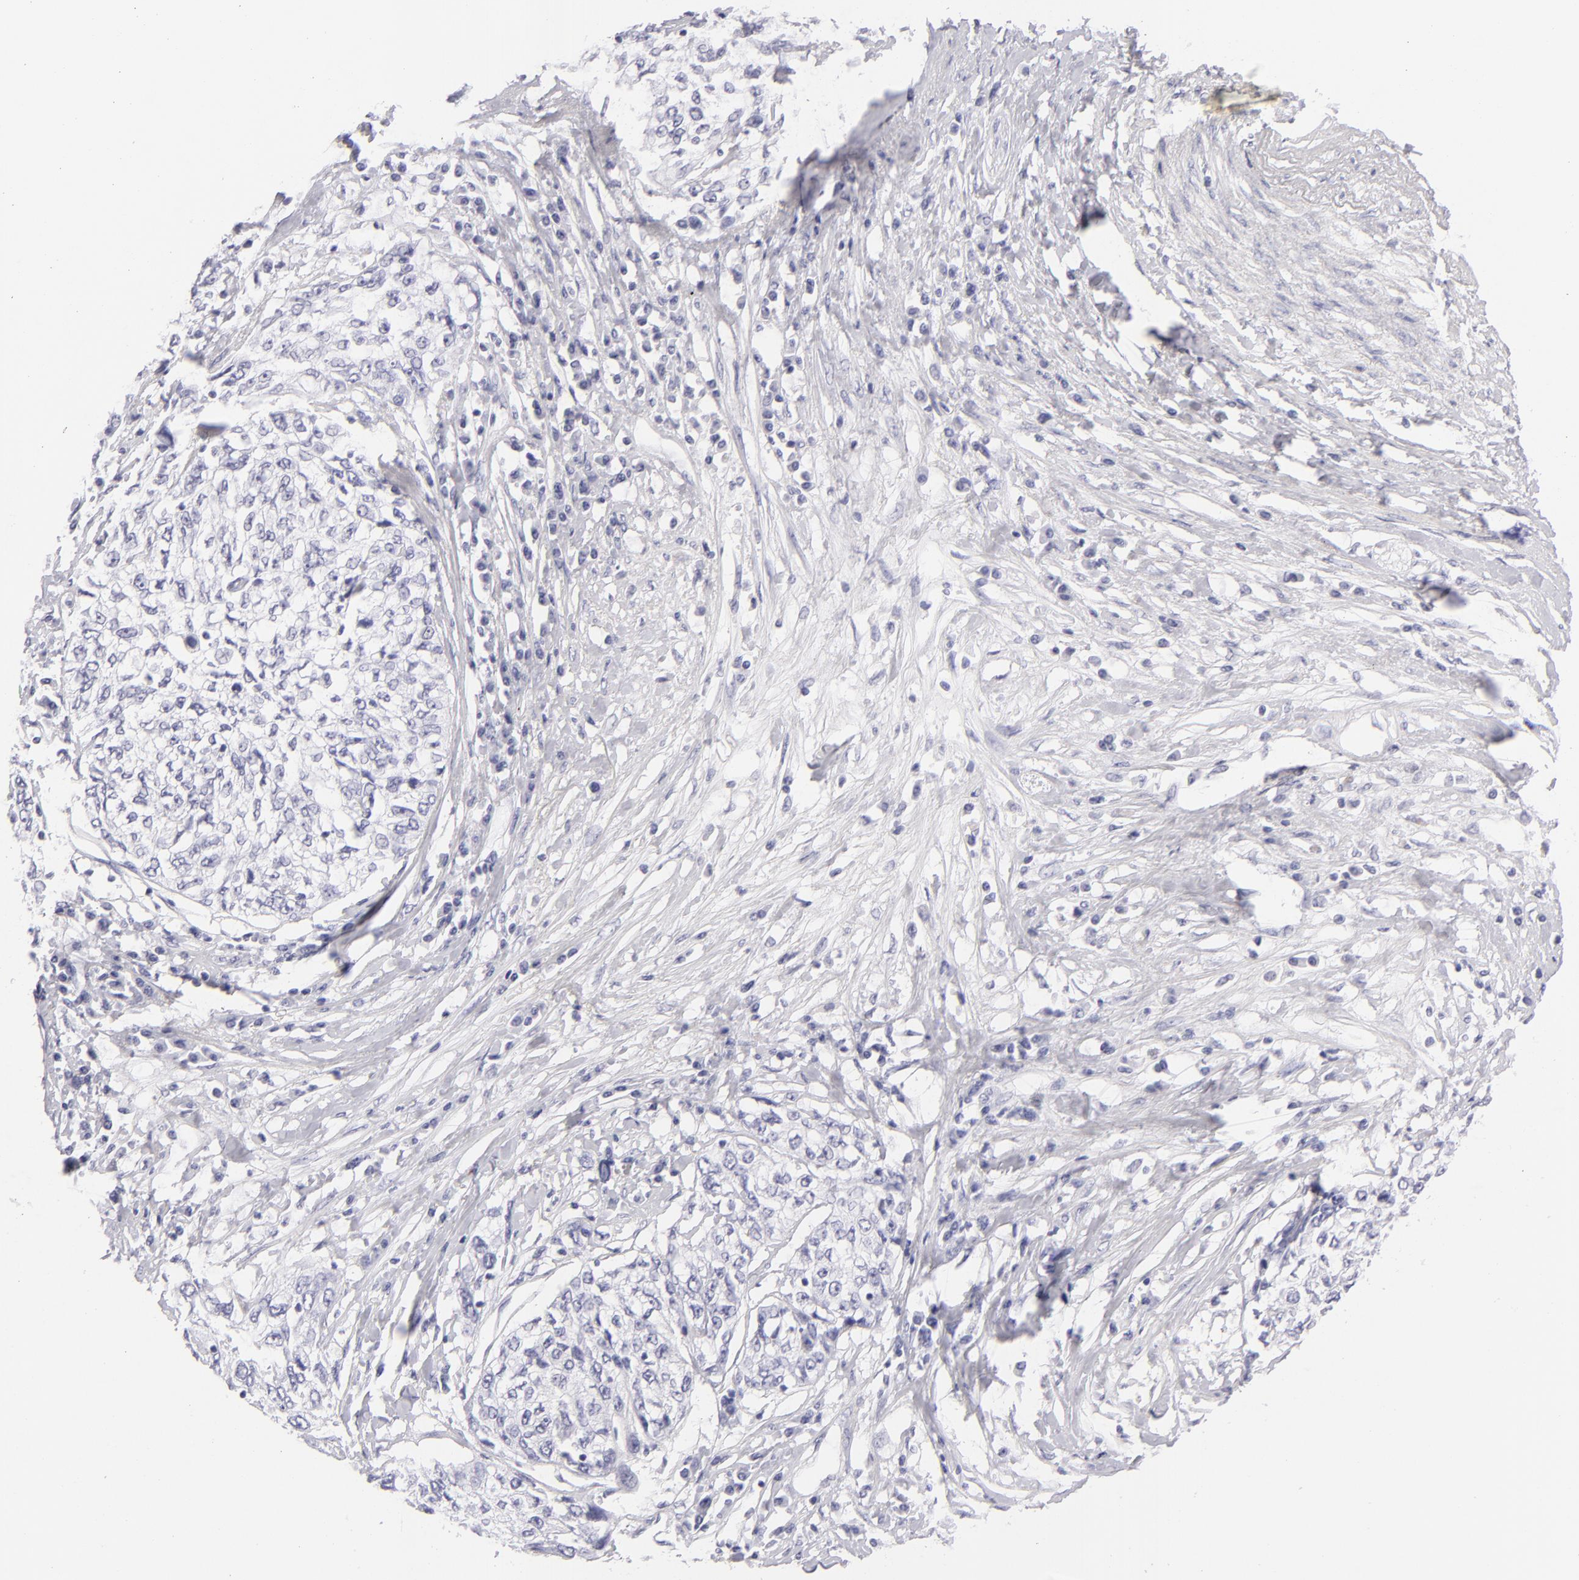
{"staining": {"intensity": "negative", "quantity": "none", "location": "none"}, "tissue": "cervical cancer", "cell_type": "Tumor cells", "image_type": "cancer", "snomed": [{"axis": "morphology", "description": "Squamous cell carcinoma, NOS"}, {"axis": "topography", "description": "Cervix"}], "caption": "High power microscopy histopathology image of an immunohistochemistry histopathology image of cervical squamous cell carcinoma, revealing no significant expression in tumor cells.", "gene": "VIL1", "patient": {"sex": "female", "age": 57}}